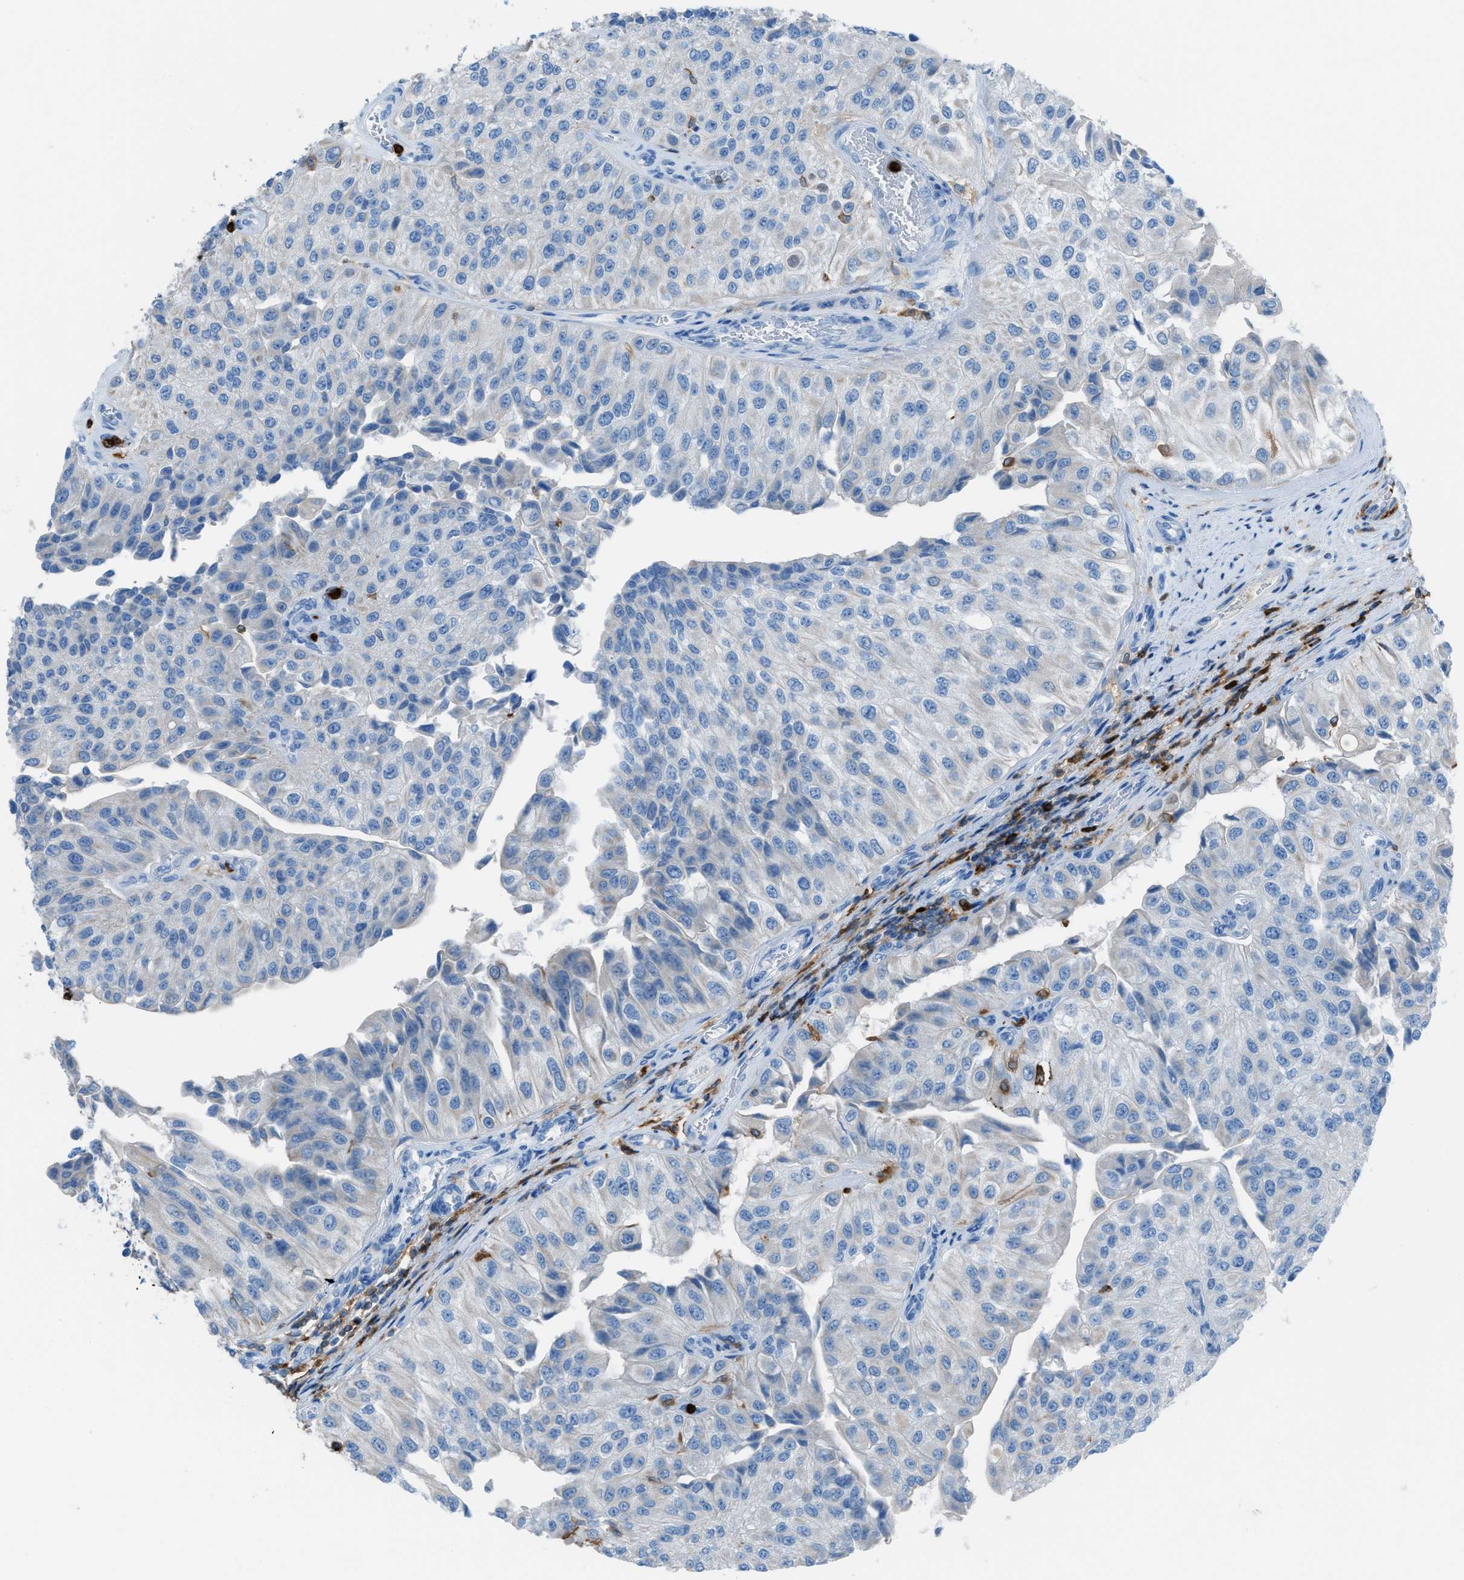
{"staining": {"intensity": "negative", "quantity": "none", "location": "none"}, "tissue": "urothelial cancer", "cell_type": "Tumor cells", "image_type": "cancer", "snomed": [{"axis": "morphology", "description": "Urothelial carcinoma, High grade"}, {"axis": "topography", "description": "Kidney"}, {"axis": "topography", "description": "Urinary bladder"}], "caption": "This is a histopathology image of immunohistochemistry staining of urothelial cancer, which shows no positivity in tumor cells.", "gene": "ITGB2", "patient": {"sex": "male", "age": 77}}